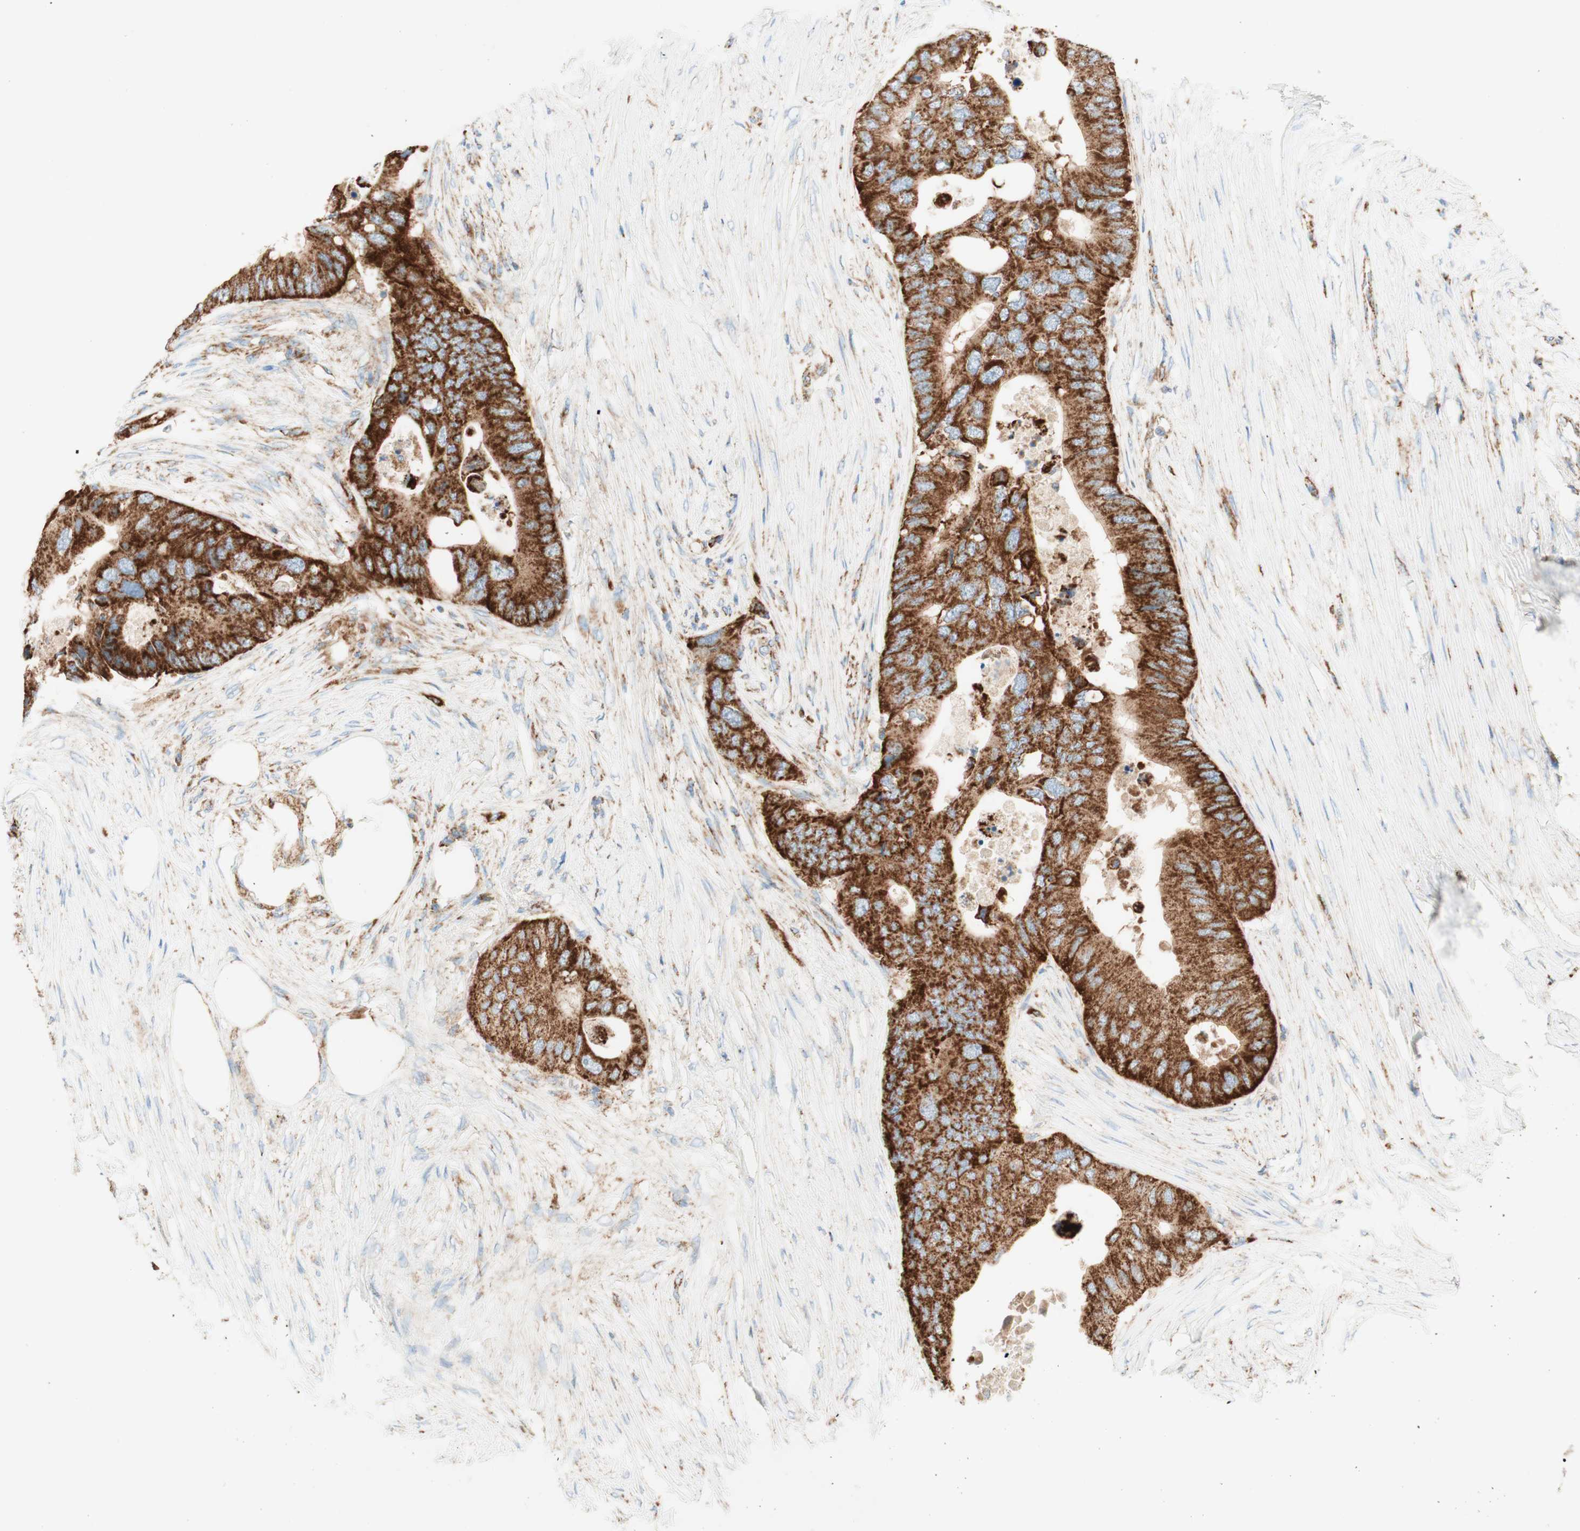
{"staining": {"intensity": "strong", "quantity": ">75%", "location": "cytoplasmic/membranous"}, "tissue": "colorectal cancer", "cell_type": "Tumor cells", "image_type": "cancer", "snomed": [{"axis": "morphology", "description": "Adenocarcinoma, NOS"}, {"axis": "topography", "description": "Colon"}], "caption": "Adenocarcinoma (colorectal) tissue exhibits strong cytoplasmic/membranous staining in about >75% of tumor cells, visualized by immunohistochemistry.", "gene": "TOMM20", "patient": {"sex": "male", "age": 71}}